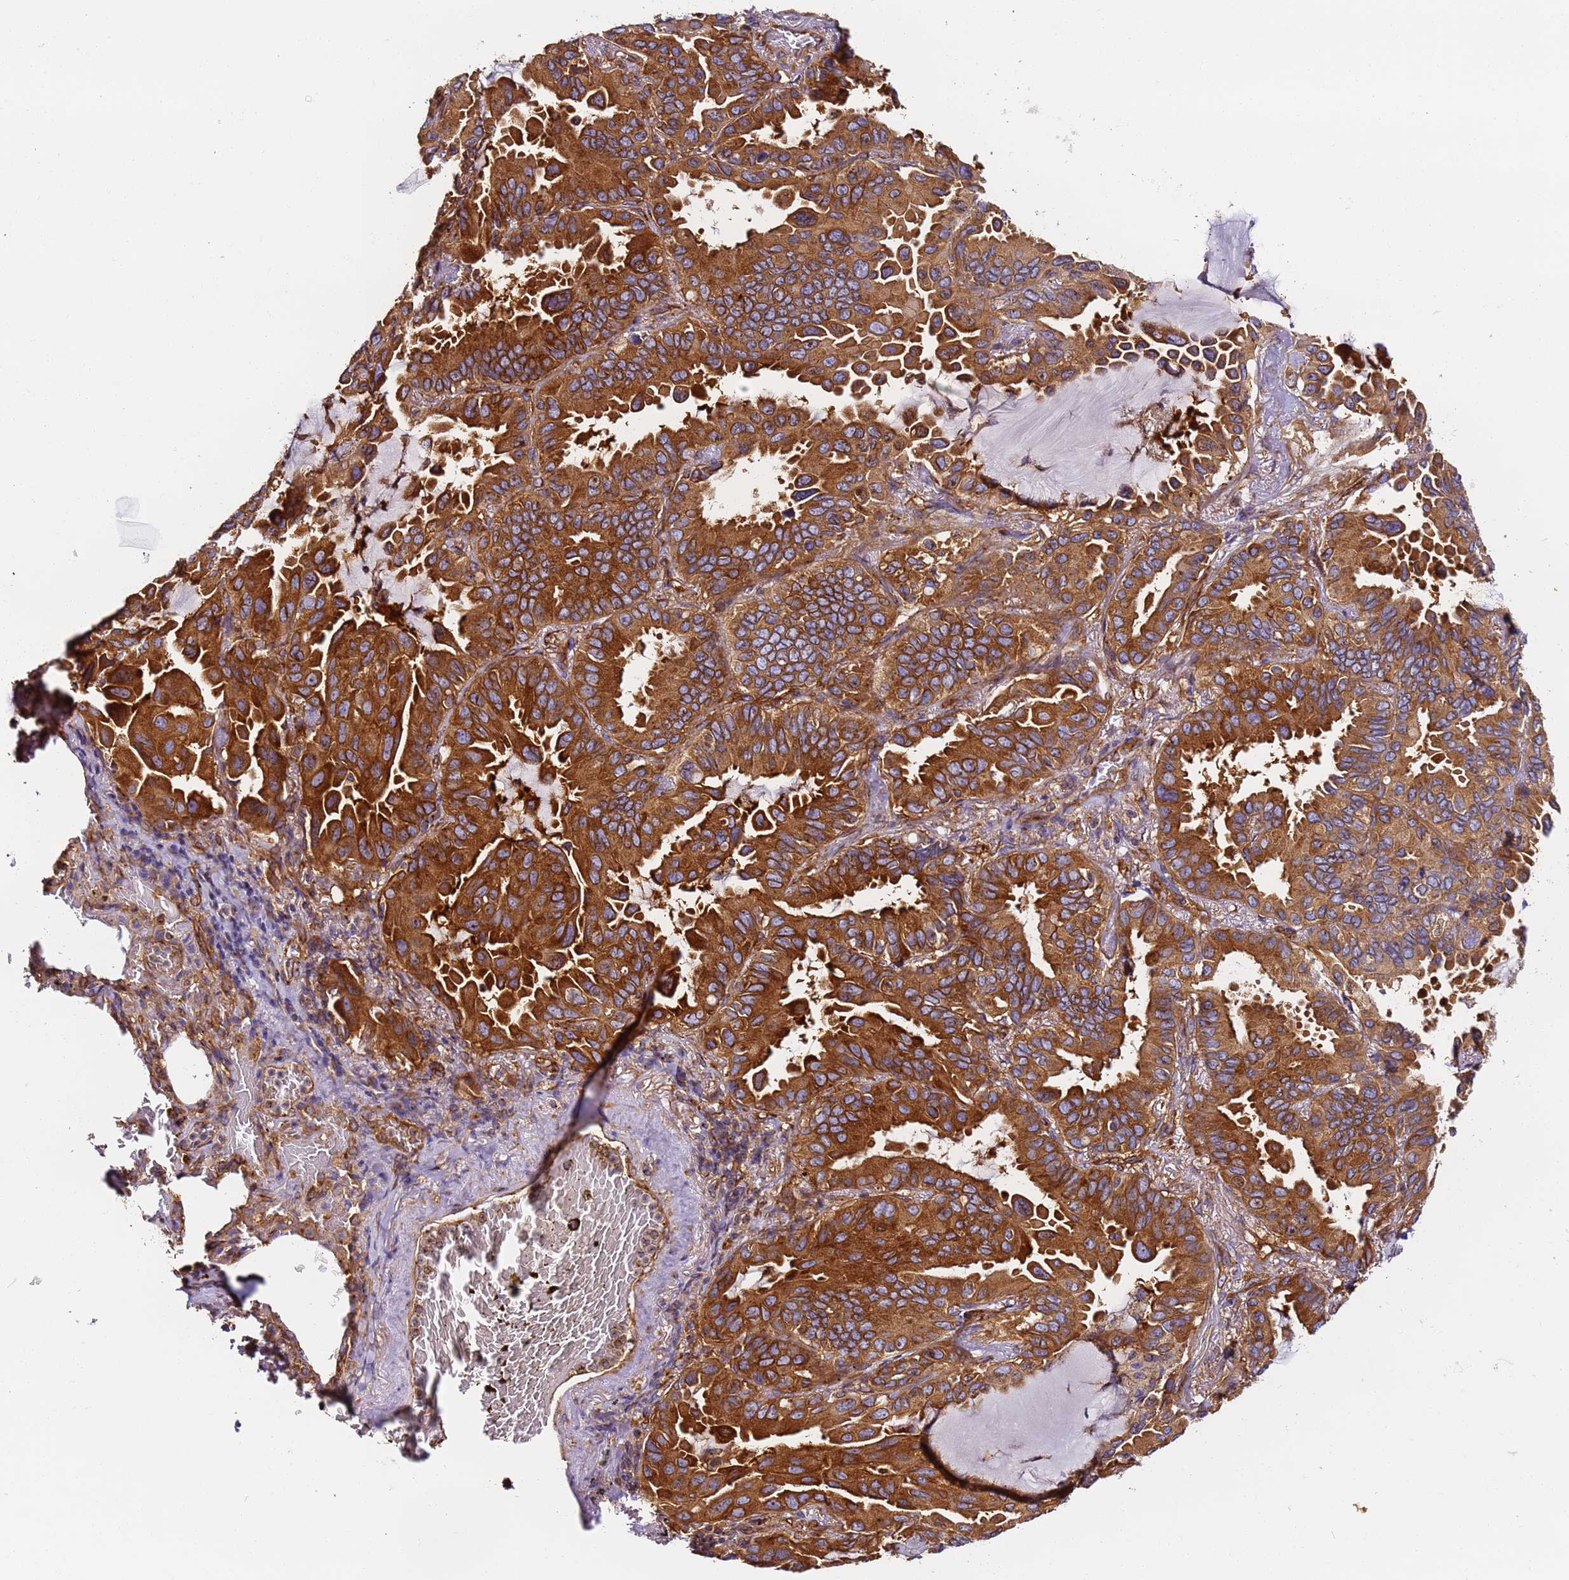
{"staining": {"intensity": "strong", "quantity": ">75%", "location": "cytoplasmic/membranous"}, "tissue": "lung cancer", "cell_type": "Tumor cells", "image_type": "cancer", "snomed": [{"axis": "morphology", "description": "Adenocarcinoma, NOS"}, {"axis": "topography", "description": "Lung"}], "caption": "Tumor cells reveal high levels of strong cytoplasmic/membranous expression in approximately >75% of cells in human lung cancer (adenocarcinoma).", "gene": "DYNC1I2", "patient": {"sex": "male", "age": 64}}